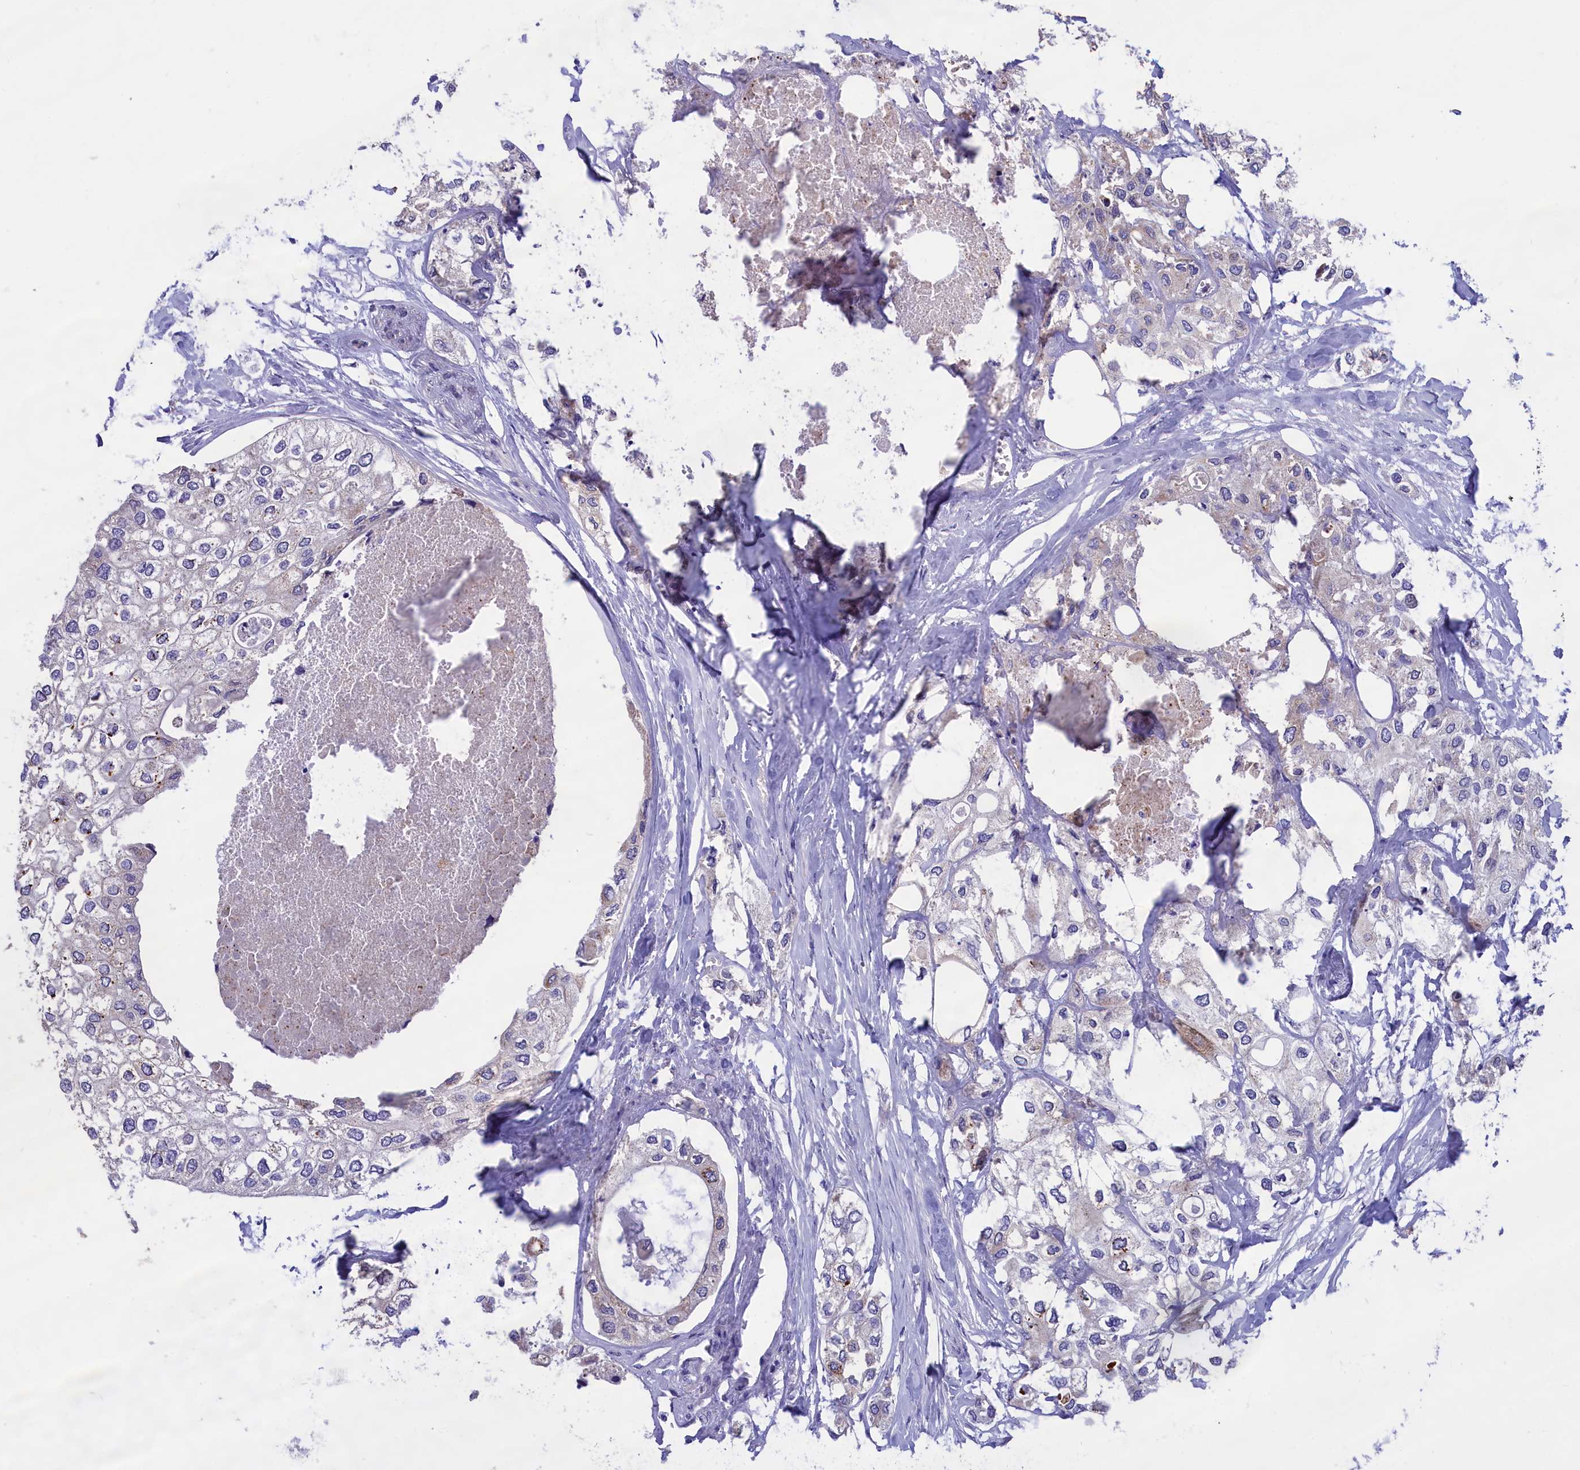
{"staining": {"intensity": "negative", "quantity": "none", "location": "none"}, "tissue": "urothelial cancer", "cell_type": "Tumor cells", "image_type": "cancer", "snomed": [{"axis": "morphology", "description": "Urothelial carcinoma, High grade"}, {"axis": "topography", "description": "Urinary bladder"}], "caption": "High power microscopy histopathology image of an immunohistochemistry photomicrograph of high-grade urothelial carcinoma, revealing no significant positivity in tumor cells.", "gene": "CYP2U1", "patient": {"sex": "male", "age": 64}}